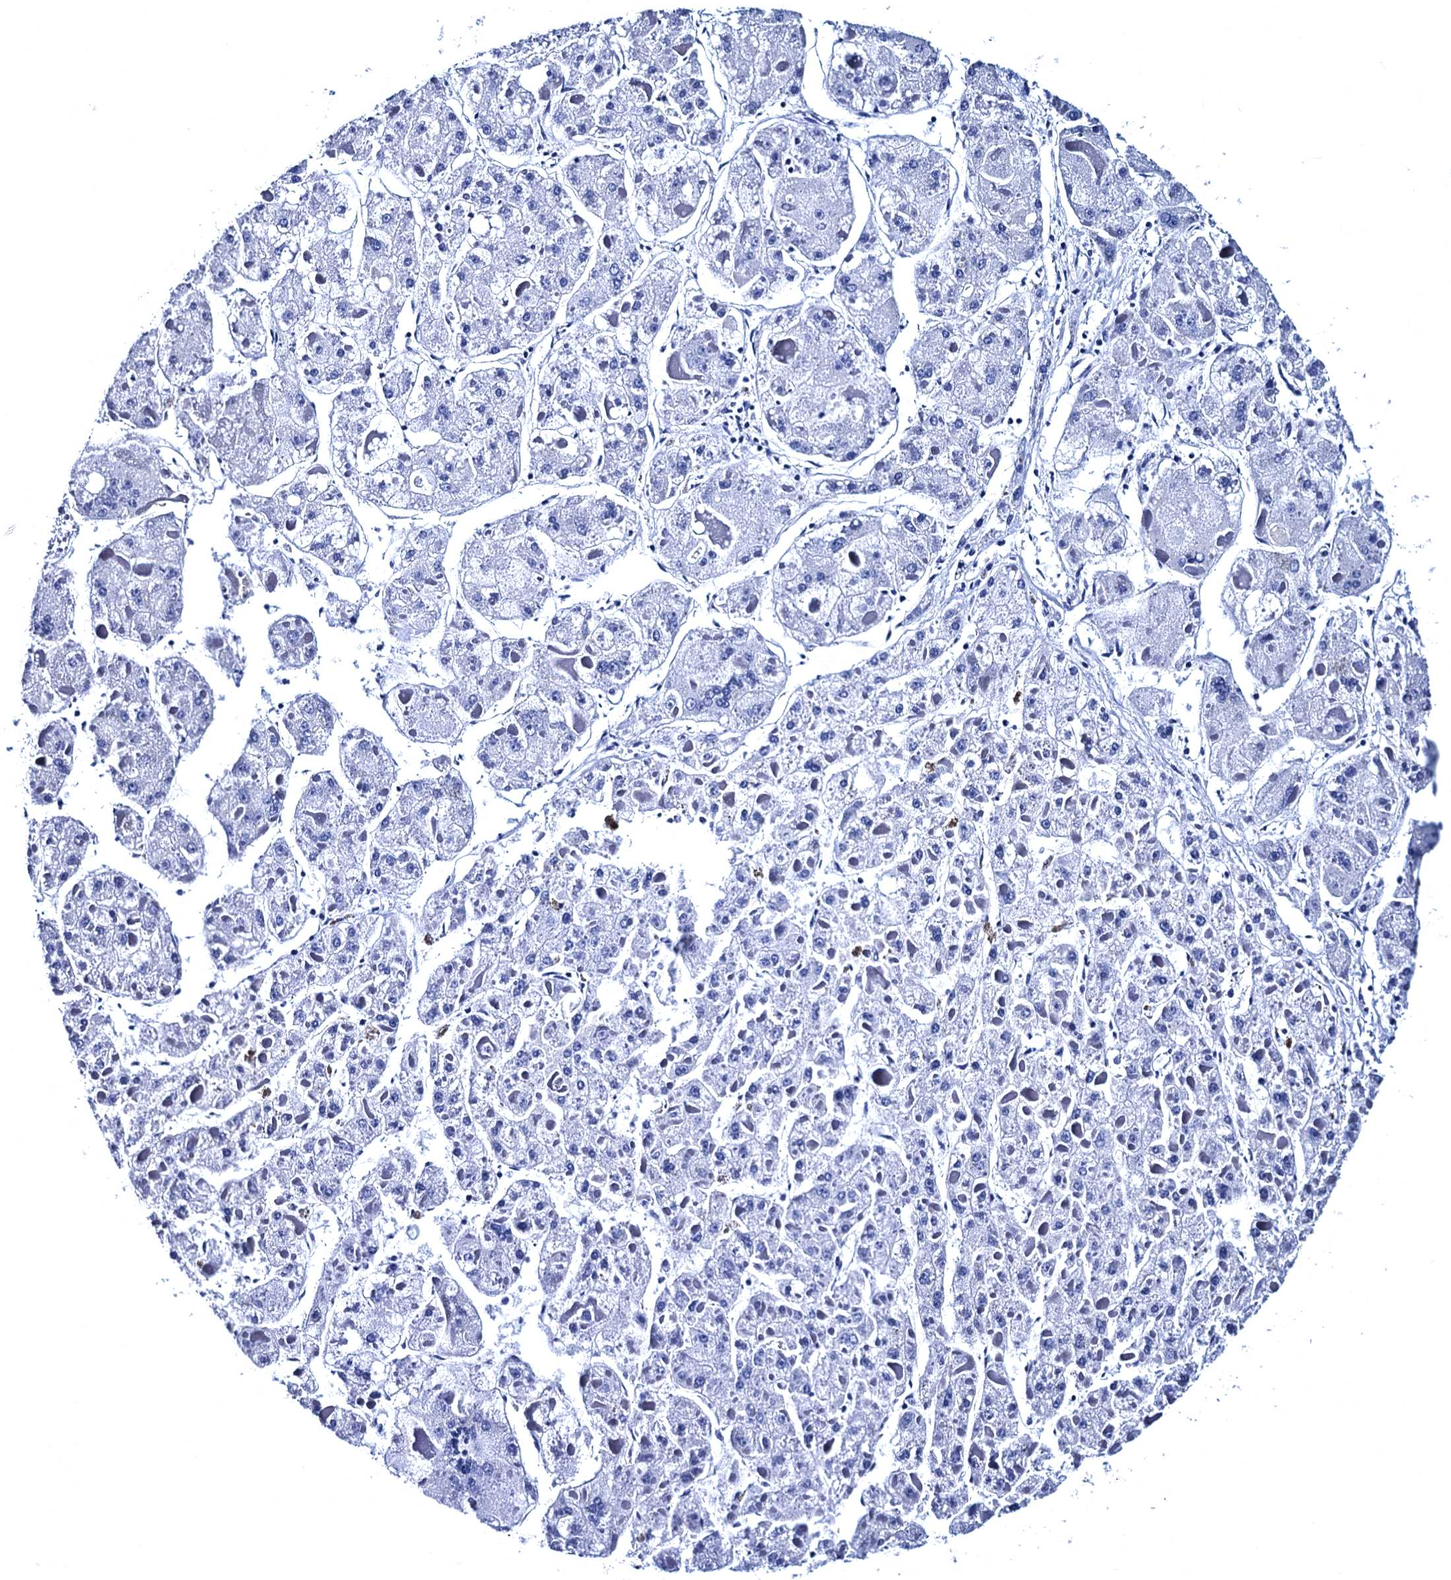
{"staining": {"intensity": "negative", "quantity": "none", "location": "none"}, "tissue": "liver cancer", "cell_type": "Tumor cells", "image_type": "cancer", "snomed": [{"axis": "morphology", "description": "Carcinoma, Hepatocellular, NOS"}, {"axis": "topography", "description": "Liver"}], "caption": "Immunohistochemical staining of human liver cancer (hepatocellular carcinoma) exhibits no significant positivity in tumor cells.", "gene": "MYBPC3", "patient": {"sex": "female", "age": 73}}